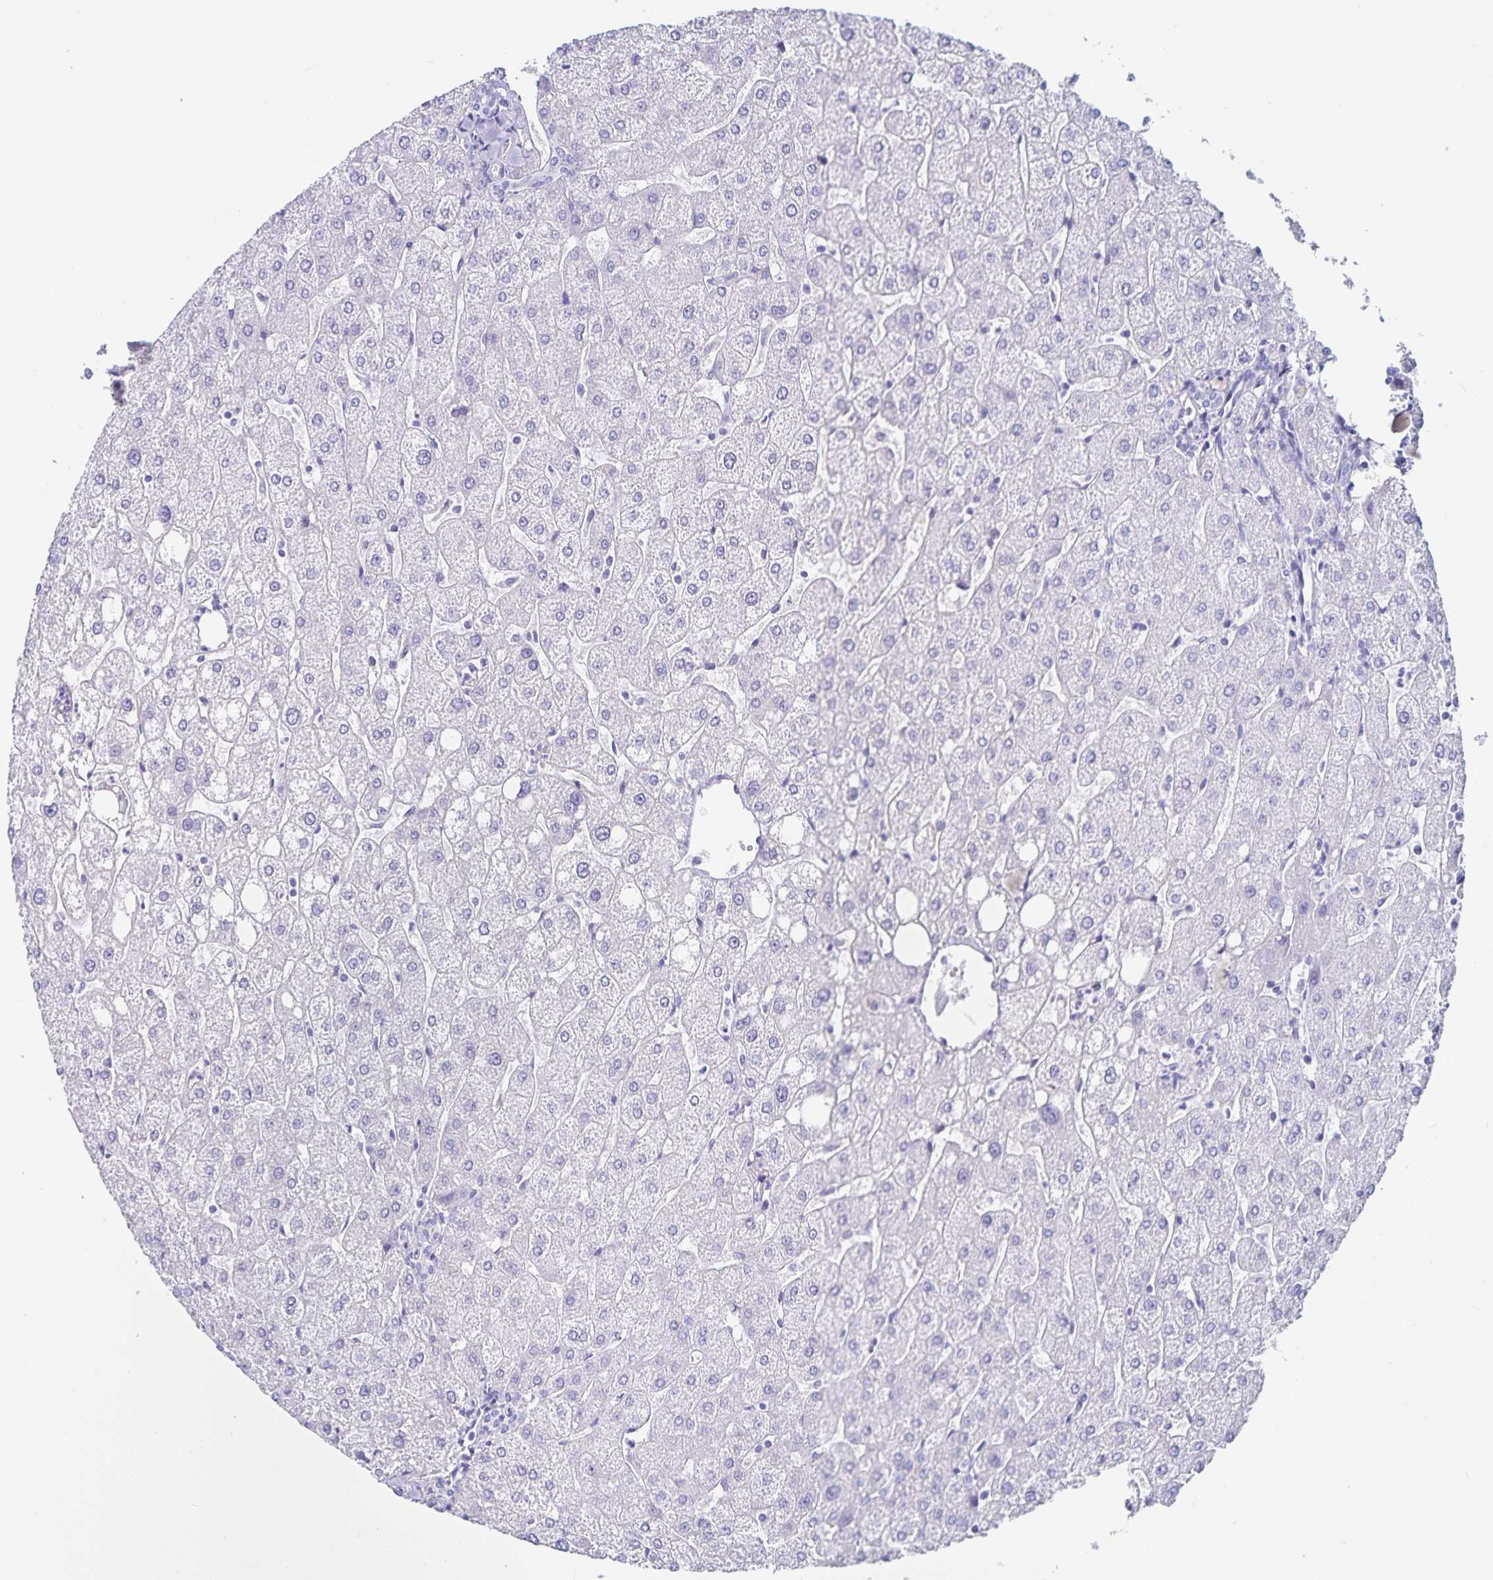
{"staining": {"intensity": "negative", "quantity": "none", "location": "none"}, "tissue": "liver", "cell_type": "Cholangiocytes", "image_type": "normal", "snomed": [{"axis": "morphology", "description": "Normal tissue, NOS"}, {"axis": "topography", "description": "Liver"}], "caption": "Immunohistochemistry histopathology image of benign liver stained for a protein (brown), which displays no staining in cholangiocytes.", "gene": "C19orf73", "patient": {"sex": "male", "age": 67}}